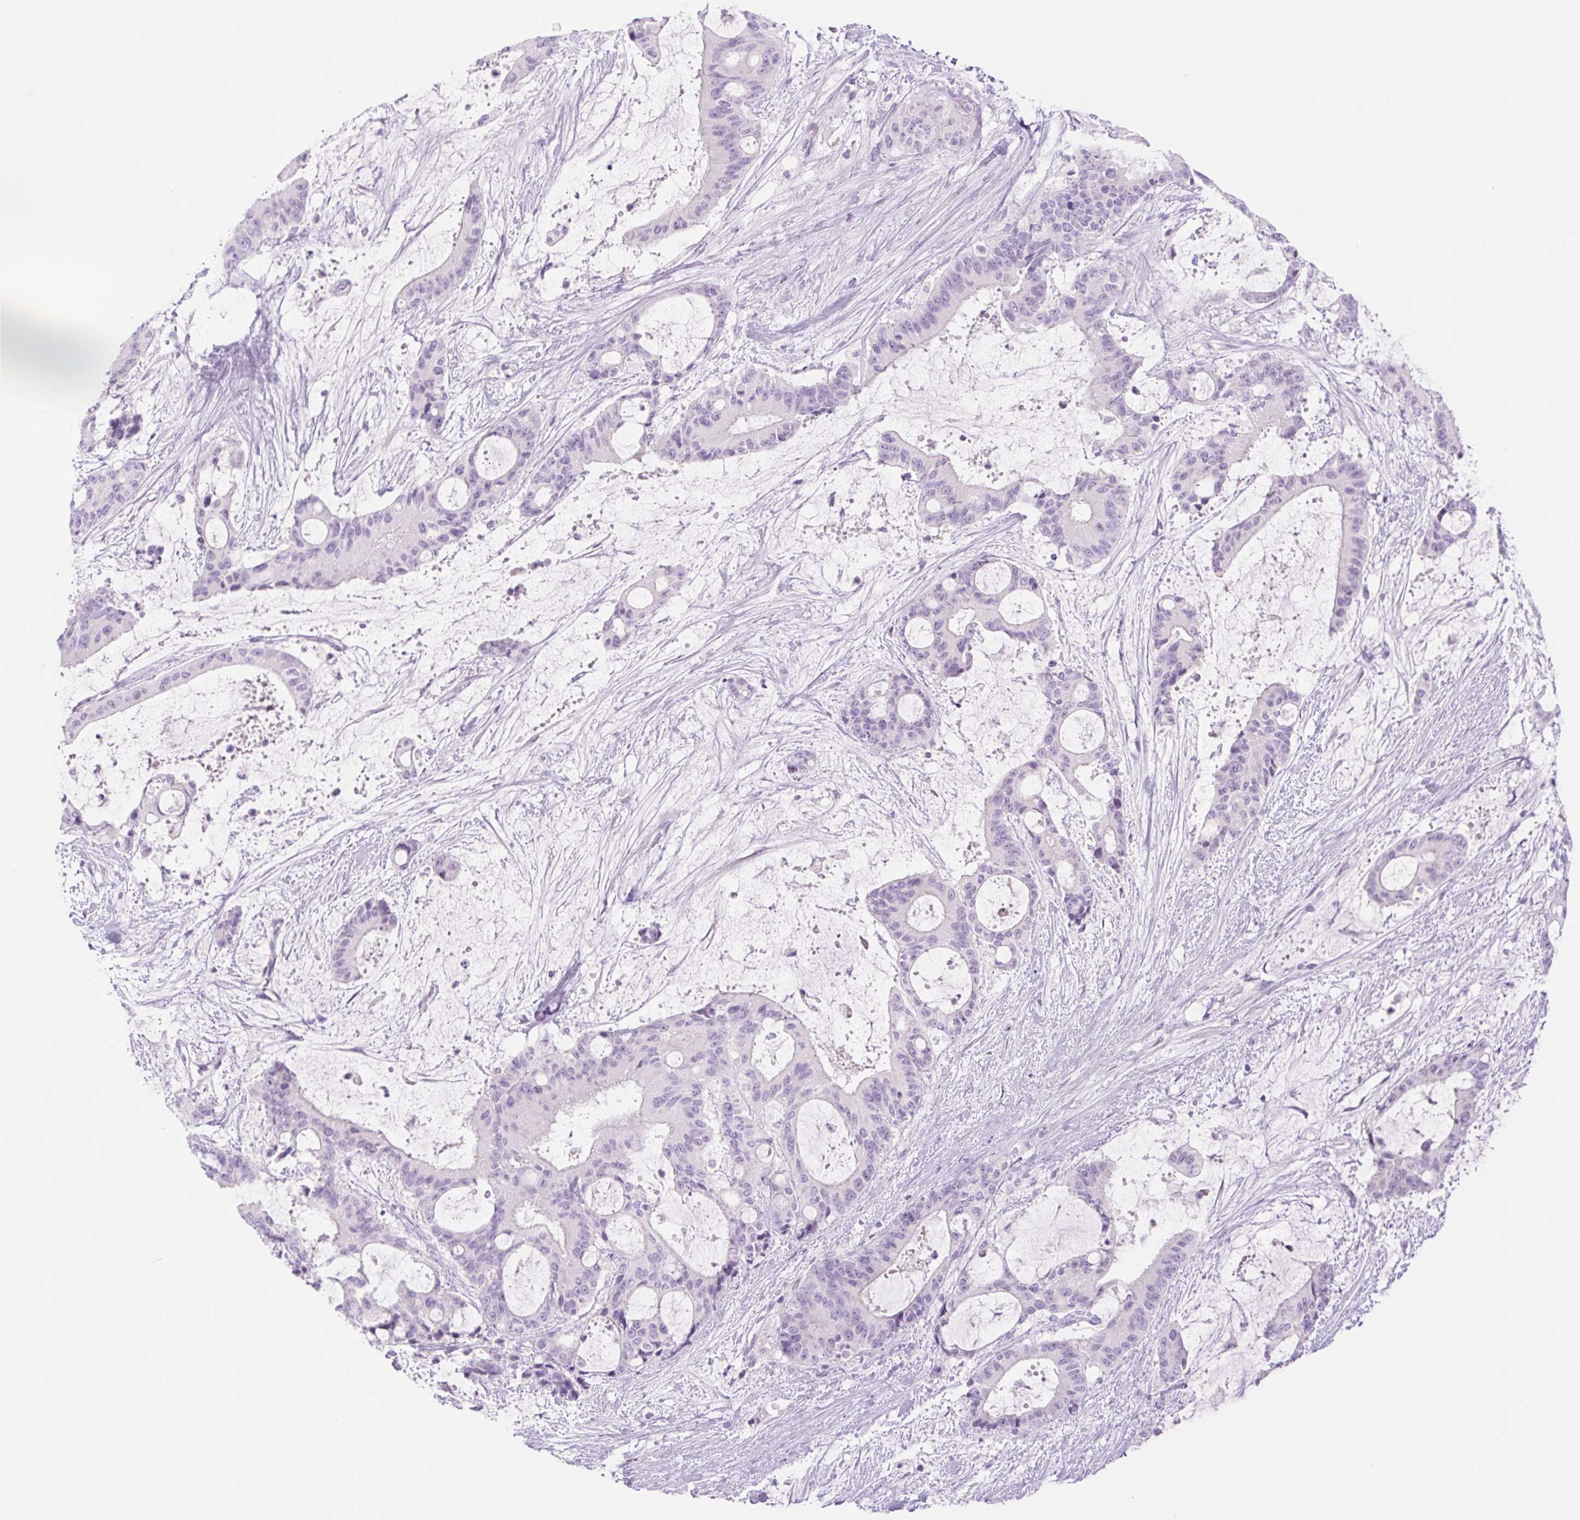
{"staining": {"intensity": "negative", "quantity": "none", "location": "none"}, "tissue": "liver cancer", "cell_type": "Tumor cells", "image_type": "cancer", "snomed": [{"axis": "morphology", "description": "Normal tissue, NOS"}, {"axis": "morphology", "description": "Cholangiocarcinoma"}, {"axis": "topography", "description": "Liver"}, {"axis": "topography", "description": "Peripheral nerve tissue"}], "caption": "Liver cancer (cholangiocarcinoma) stained for a protein using IHC displays no expression tumor cells.", "gene": "TBX15", "patient": {"sex": "female", "age": 73}}